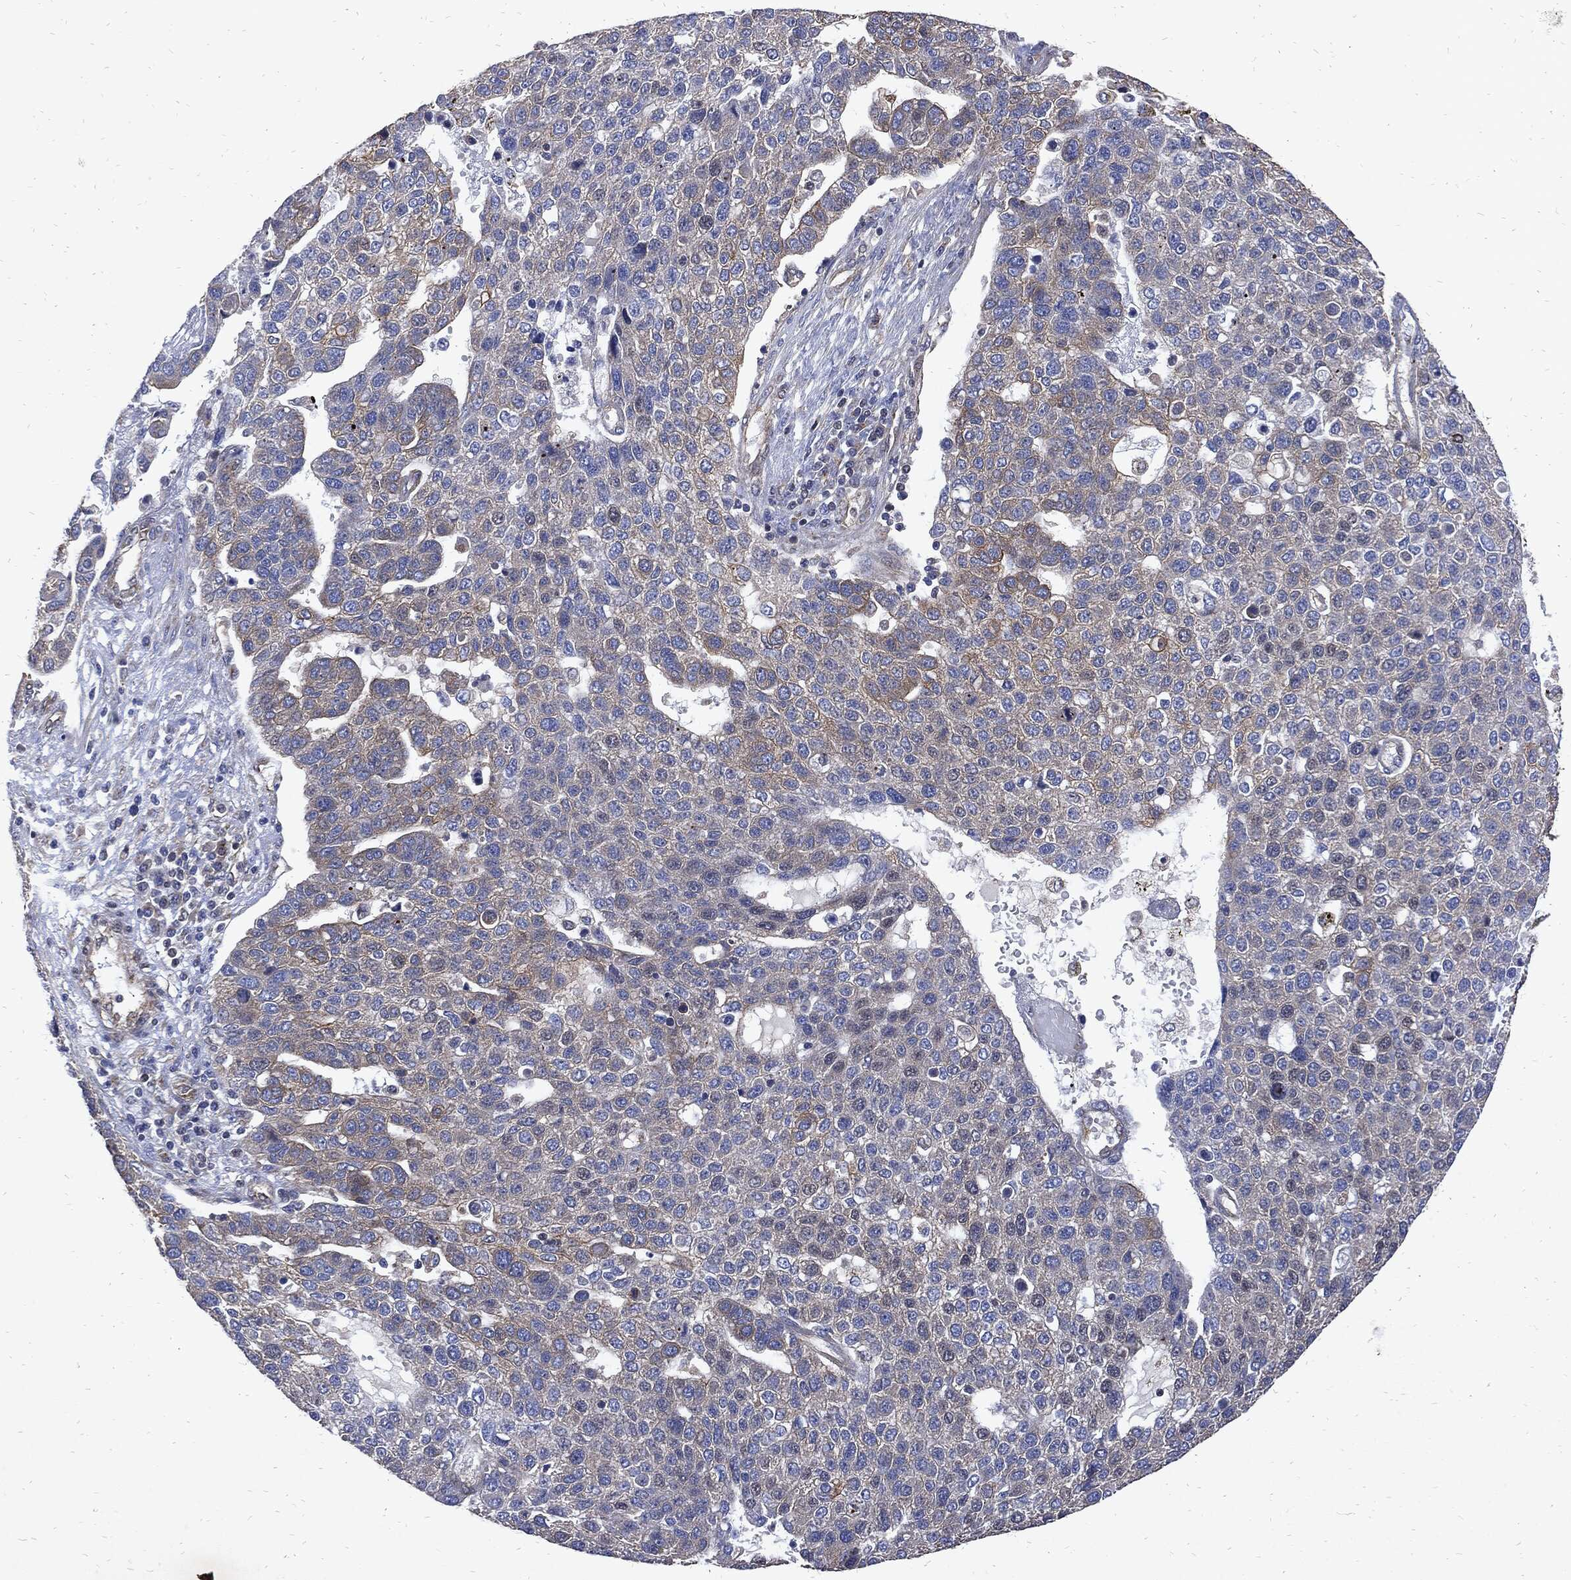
{"staining": {"intensity": "negative", "quantity": "none", "location": "none"}, "tissue": "pancreatic cancer", "cell_type": "Tumor cells", "image_type": "cancer", "snomed": [{"axis": "morphology", "description": "Adenocarcinoma, NOS"}, {"axis": "topography", "description": "Pancreas"}], "caption": "Human pancreatic cancer (adenocarcinoma) stained for a protein using immunohistochemistry (IHC) exhibits no staining in tumor cells.", "gene": "DCTN1", "patient": {"sex": "female", "age": 61}}